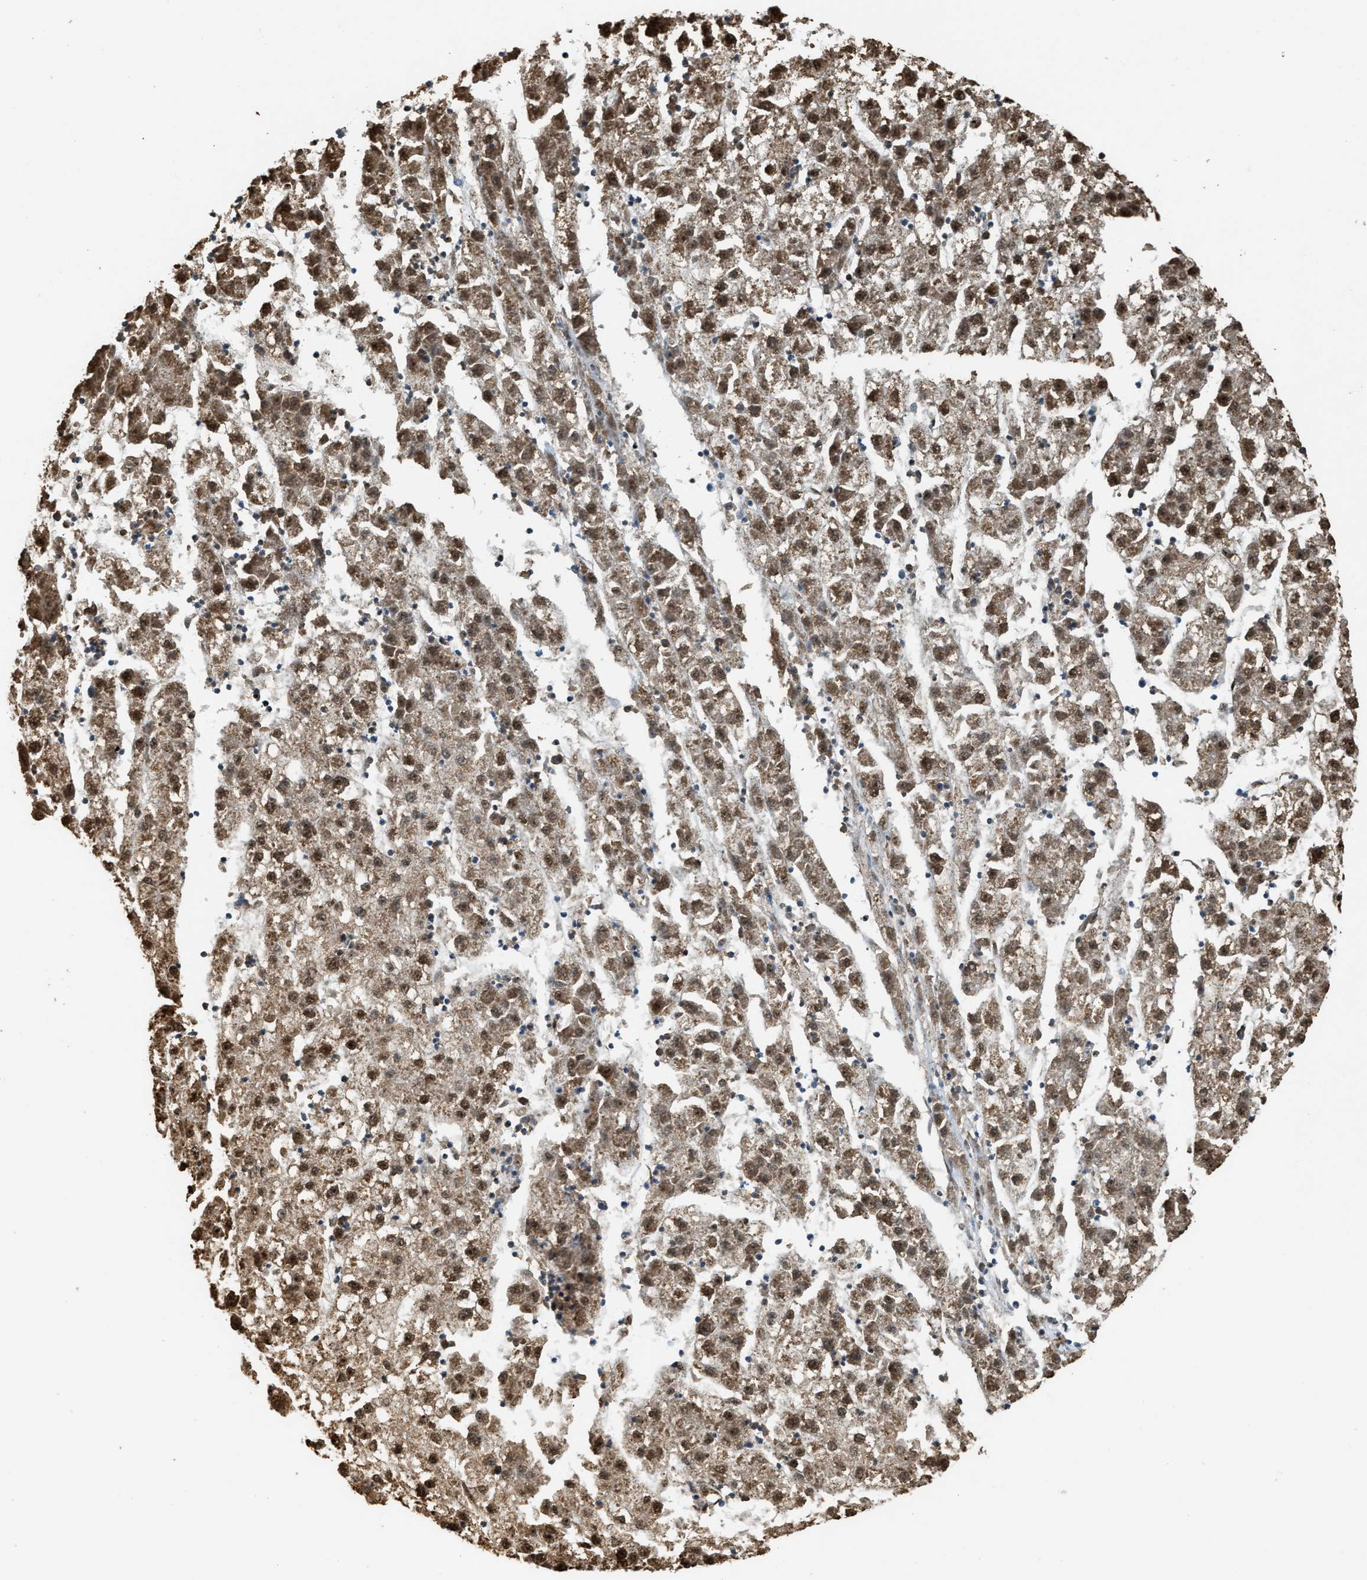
{"staining": {"intensity": "moderate", "quantity": ">75%", "location": "cytoplasmic/membranous,nuclear"}, "tissue": "liver cancer", "cell_type": "Tumor cells", "image_type": "cancer", "snomed": [{"axis": "morphology", "description": "Carcinoma, Hepatocellular, NOS"}, {"axis": "topography", "description": "Liver"}], "caption": "Moderate cytoplasmic/membranous and nuclear staining is identified in approximately >75% of tumor cells in liver cancer (hepatocellular carcinoma).", "gene": "ZNF687", "patient": {"sex": "male", "age": 72}}